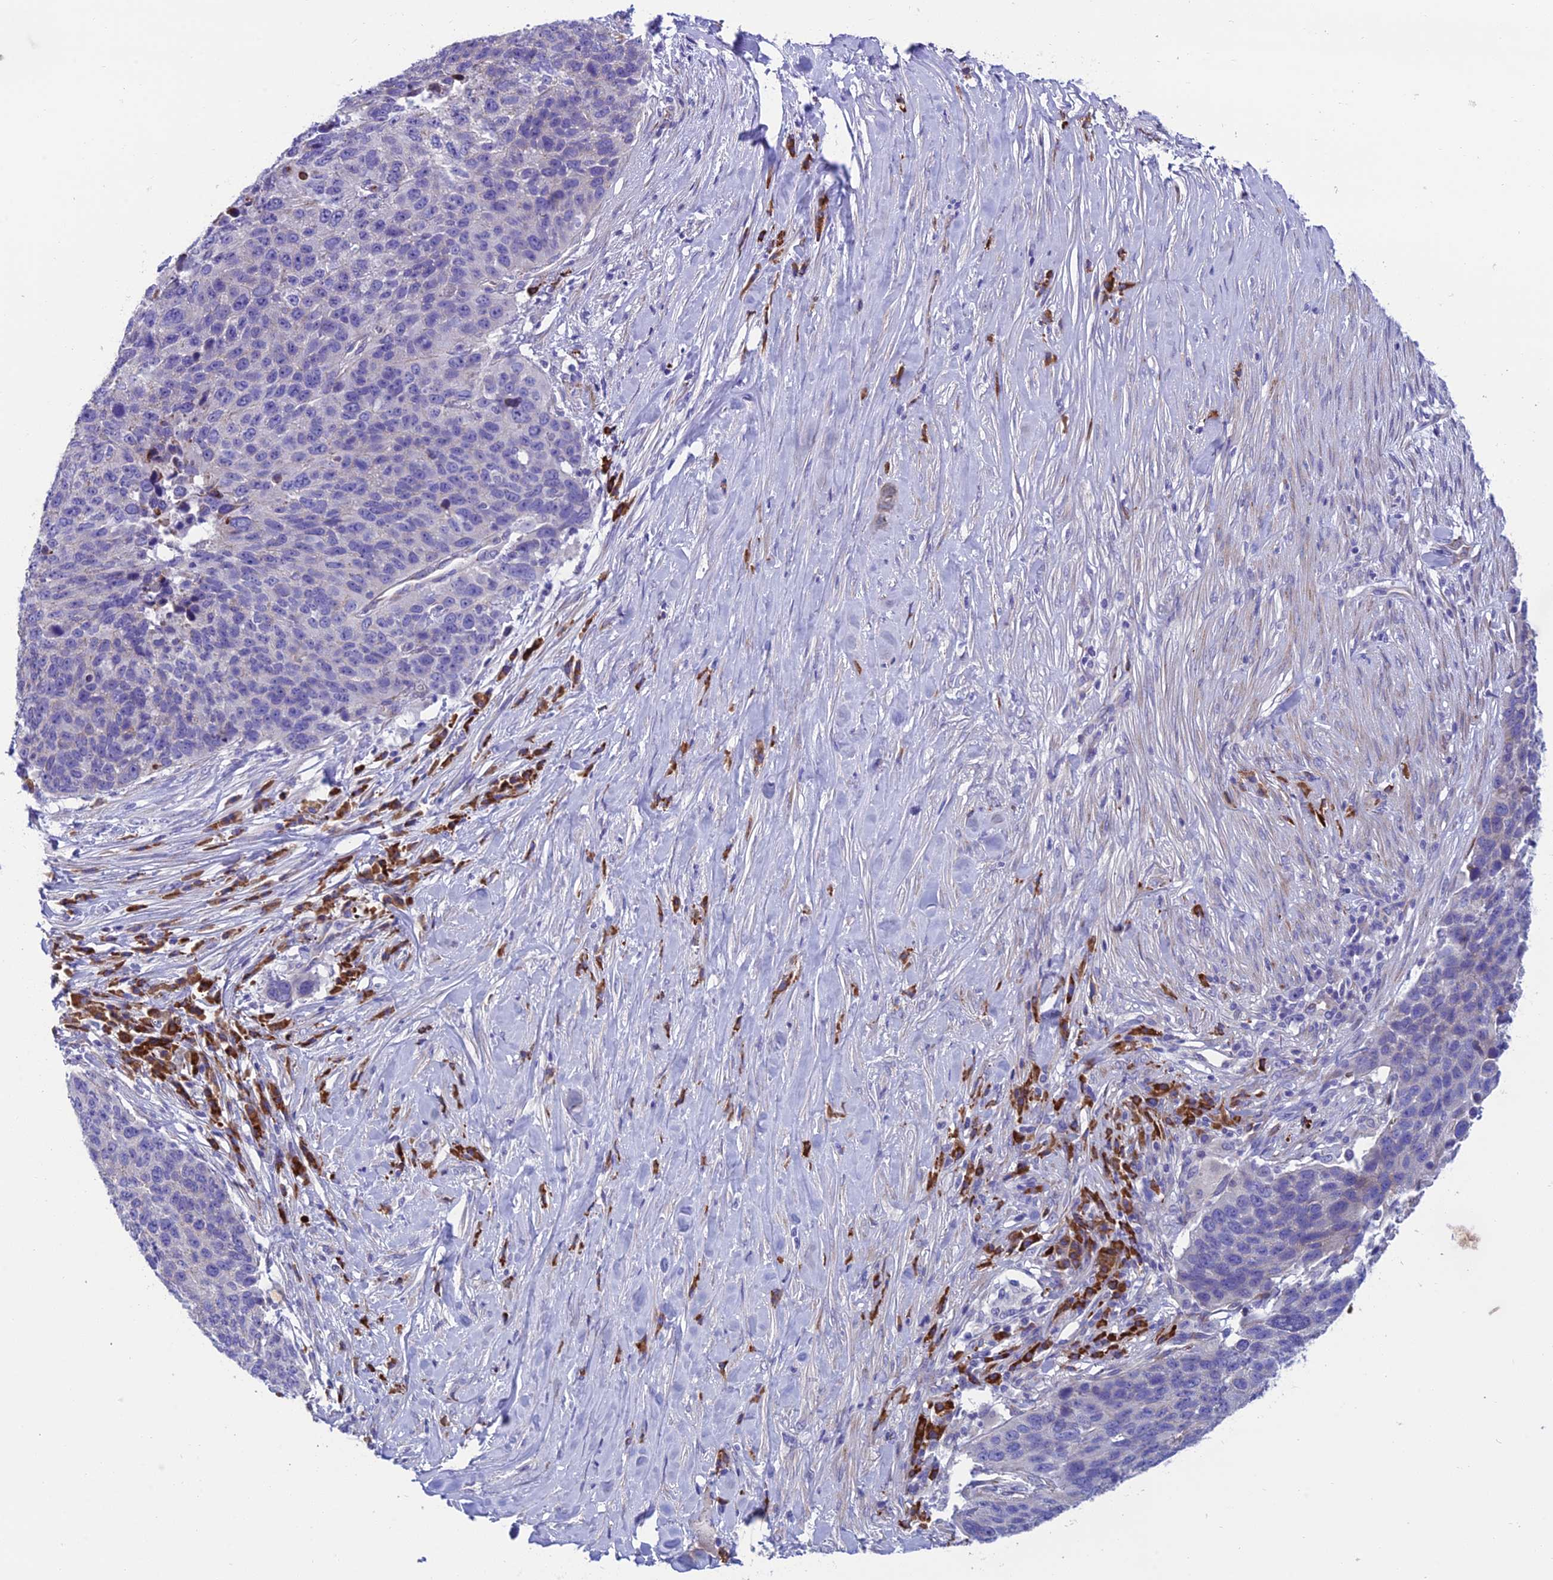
{"staining": {"intensity": "negative", "quantity": "none", "location": "none"}, "tissue": "lung cancer", "cell_type": "Tumor cells", "image_type": "cancer", "snomed": [{"axis": "morphology", "description": "Normal tissue, NOS"}, {"axis": "morphology", "description": "Squamous cell carcinoma, NOS"}, {"axis": "topography", "description": "Lymph node"}, {"axis": "topography", "description": "Lung"}], "caption": "This is a image of immunohistochemistry (IHC) staining of lung squamous cell carcinoma, which shows no staining in tumor cells.", "gene": "MACIR", "patient": {"sex": "male", "age": 66}}